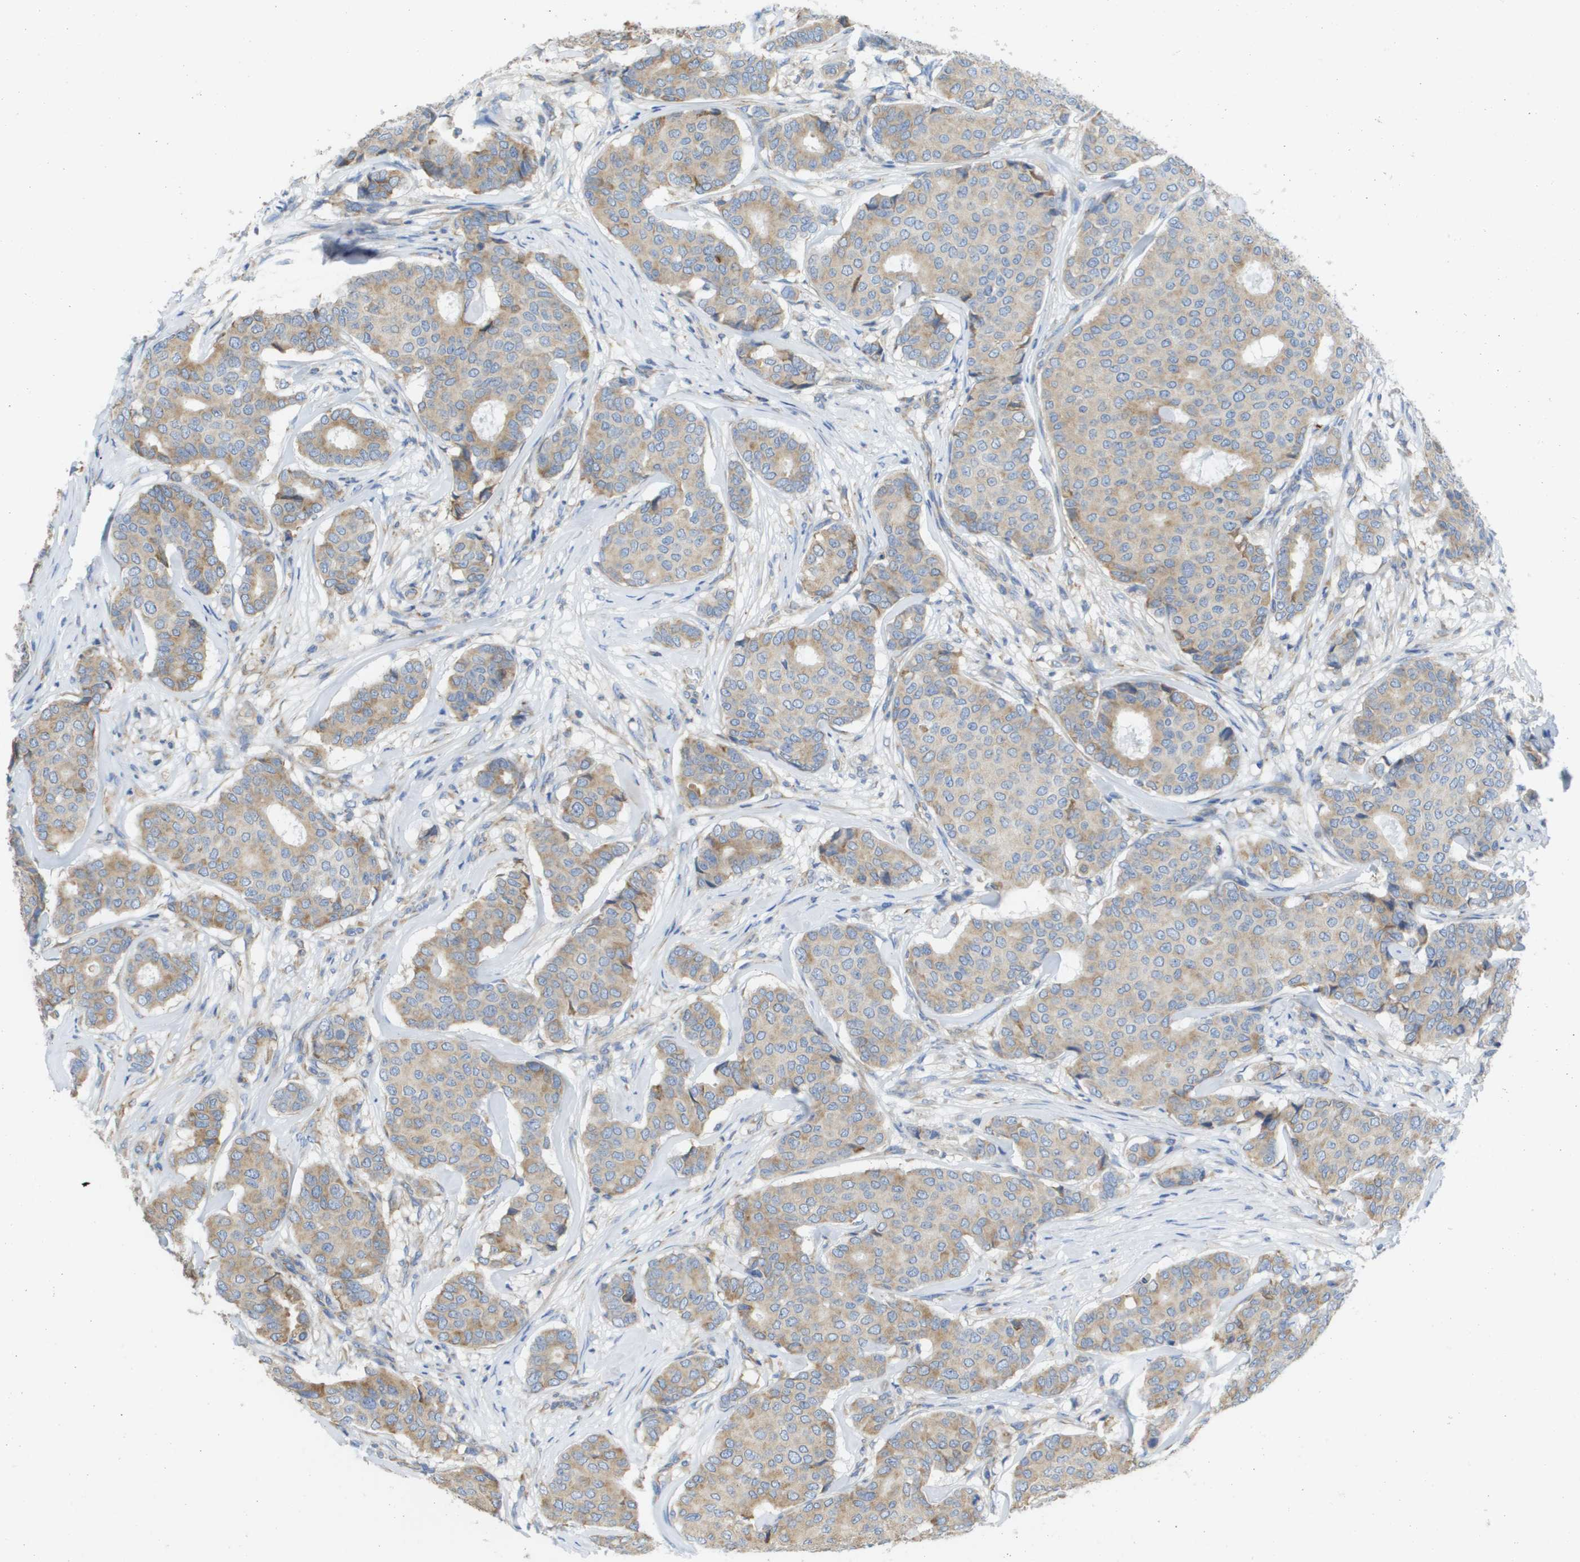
{"staining": {"intensity": "weak", "quantity": ">75%", "location": "cytoplasmic/membranous"}, "tissue": "breast cancer", "cell_type": "Tumor cells", "image_type": "cancer", "snomed": [{"axis": "morphology", "description": "Duct carcinoma"}, {"axis": "topography", "description": "Breast"}], "caption": "This image exhibits immunohistochemistry staining of breast cancer, with low weak cytoplasmic/membranous positivity in approximately >75% of tumor cells.", "gene": "SDR42E1", "patient": {"sex": "female", "age": 75}}